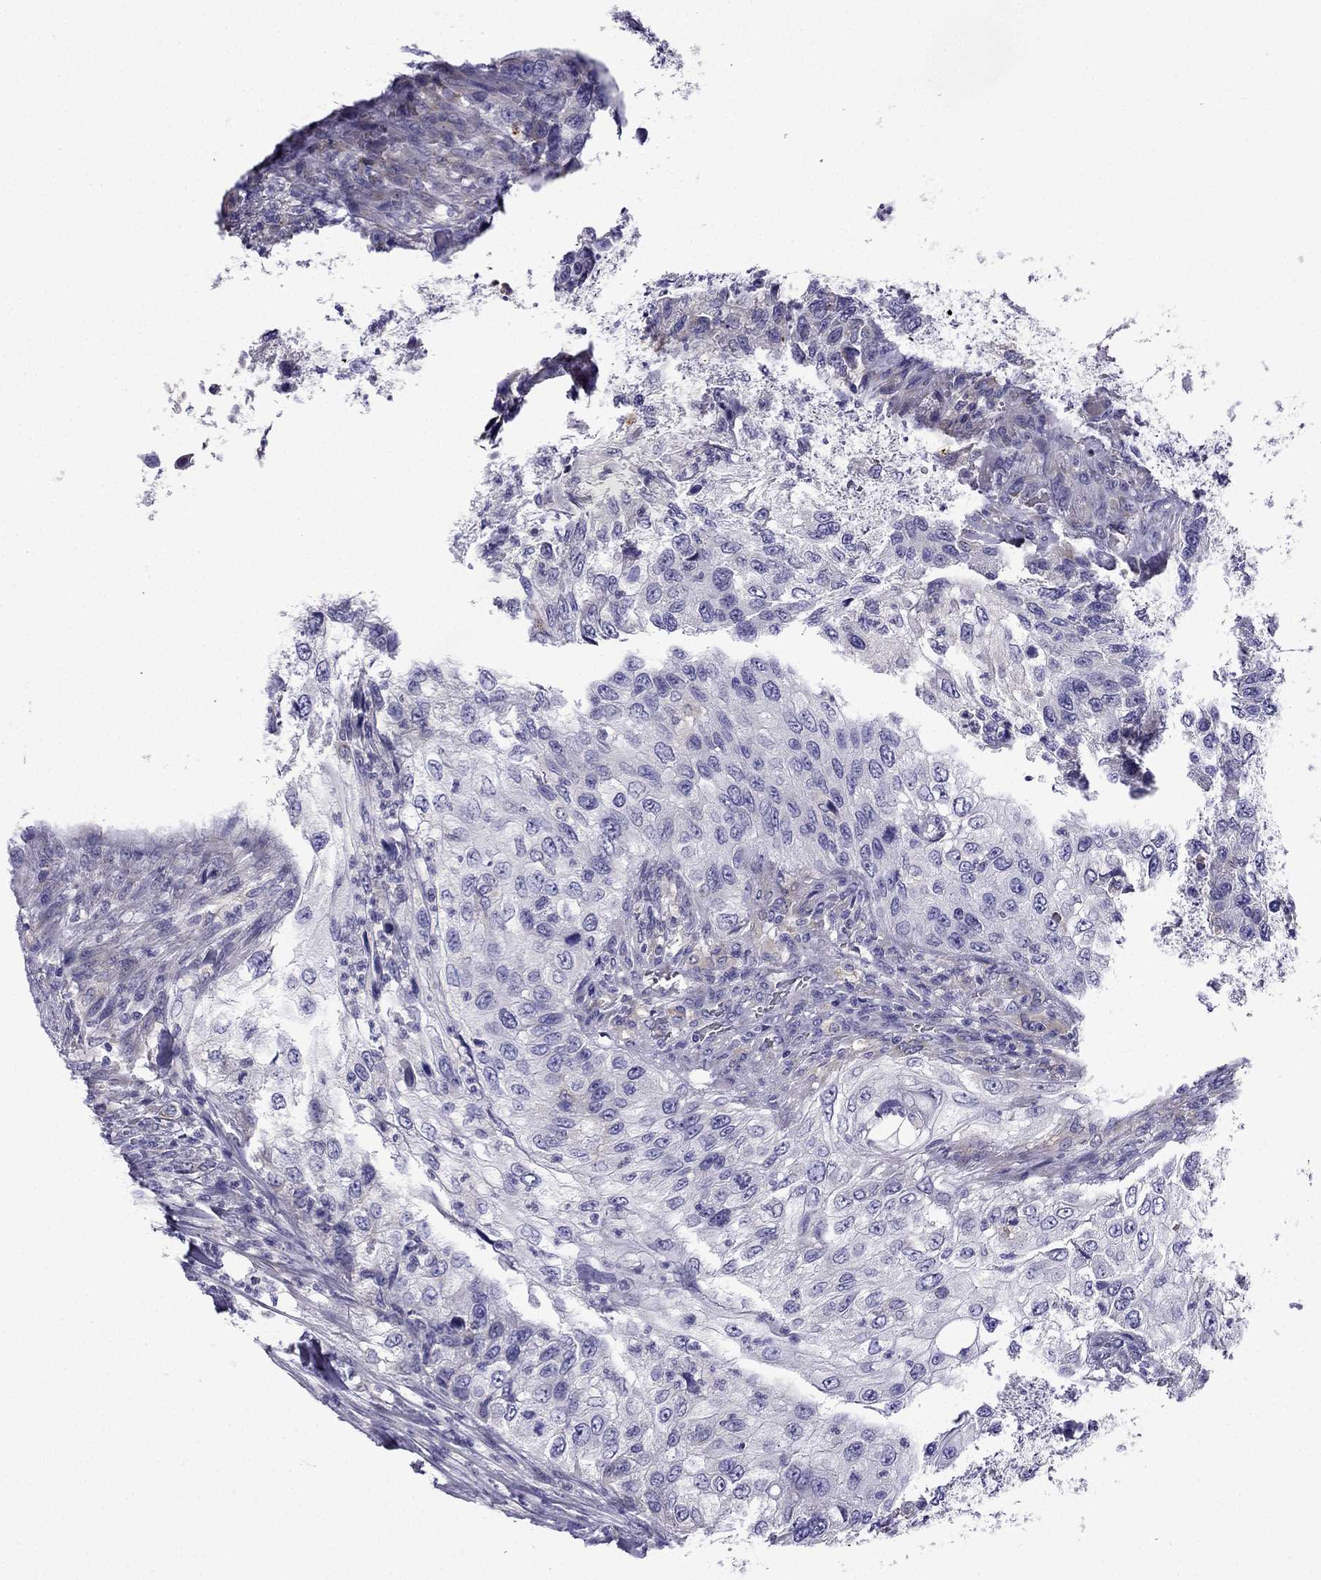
{"staining": {"intensity": "negative", "quantity": "none", "location": "none"}, "tissue": "urothelial cancer", "cell_type": "Tumor cells", "image_type": "cancer", "snomed": [{"axis": "morphology", "description": "Urothelial carcinoma, High grade"}, {"axis": "topography", "description": "Urinary bladder"}], "caption": "Image shows no protein staining in tumor cells of urothelial cancer tissue.", "gene": "TSSK4", "patient": {"sex": "female", "age": 60}}